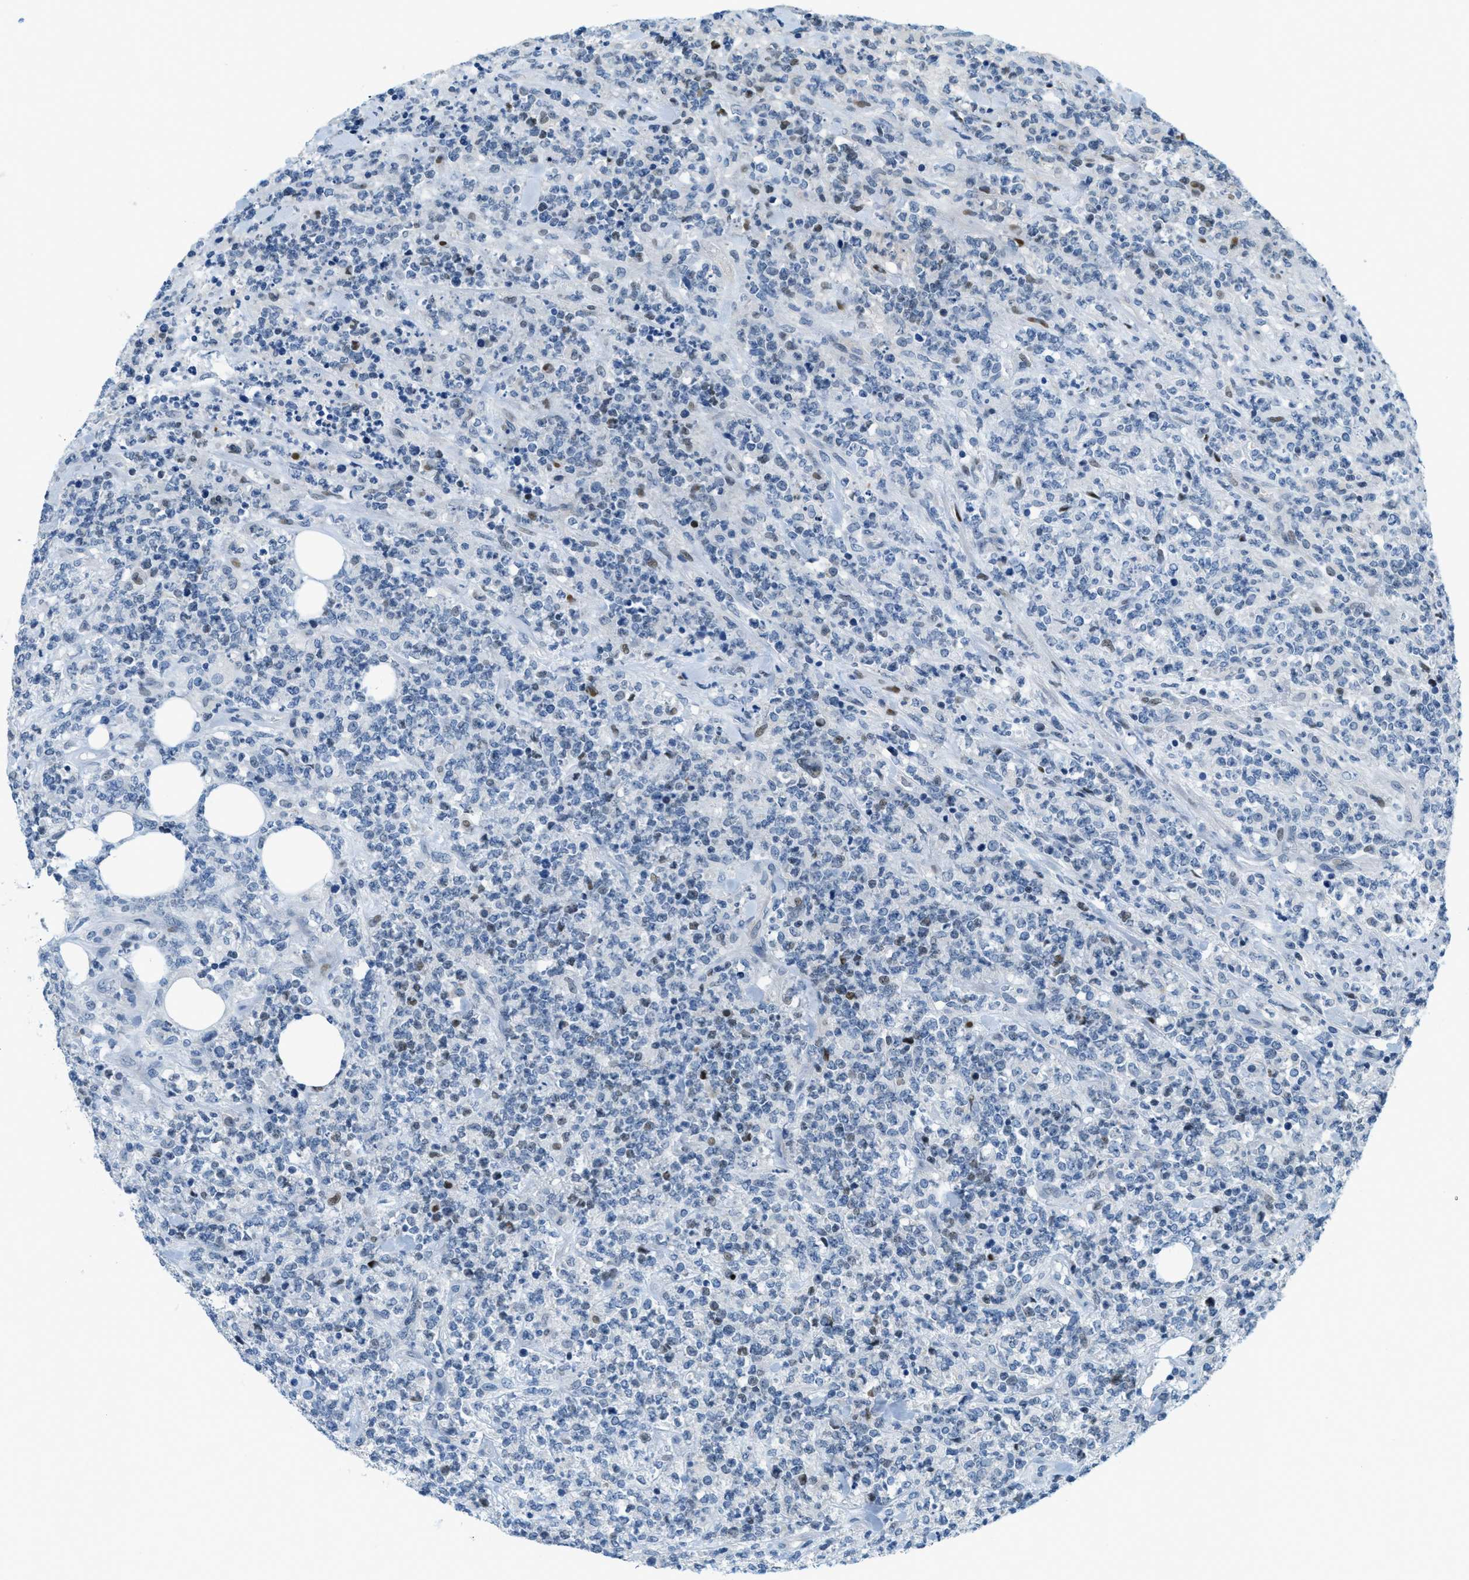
{"staining": {"intensity": "negative", "quantity": "none", "location": "none"}, "tissue": "lymphoma", "cell_type": "Tumor cells", "image_type": "cancer", "snomed": [{"axis": "morphology", "description": "Malignant lymphoma, non-Hodgkin's type, High grade"}, {"axis": "topography", "description": "Soft tissue"}], "caption": "DAB (3,3'-diaminobenzidine) immunohistochemical staining of high-grade malignant lymphoma, non-Hodgkin's type exhibits no significant positivity in tumor cells.", "gene": "CYP4X1", "patient": {"sex": "male", "age": 18}}